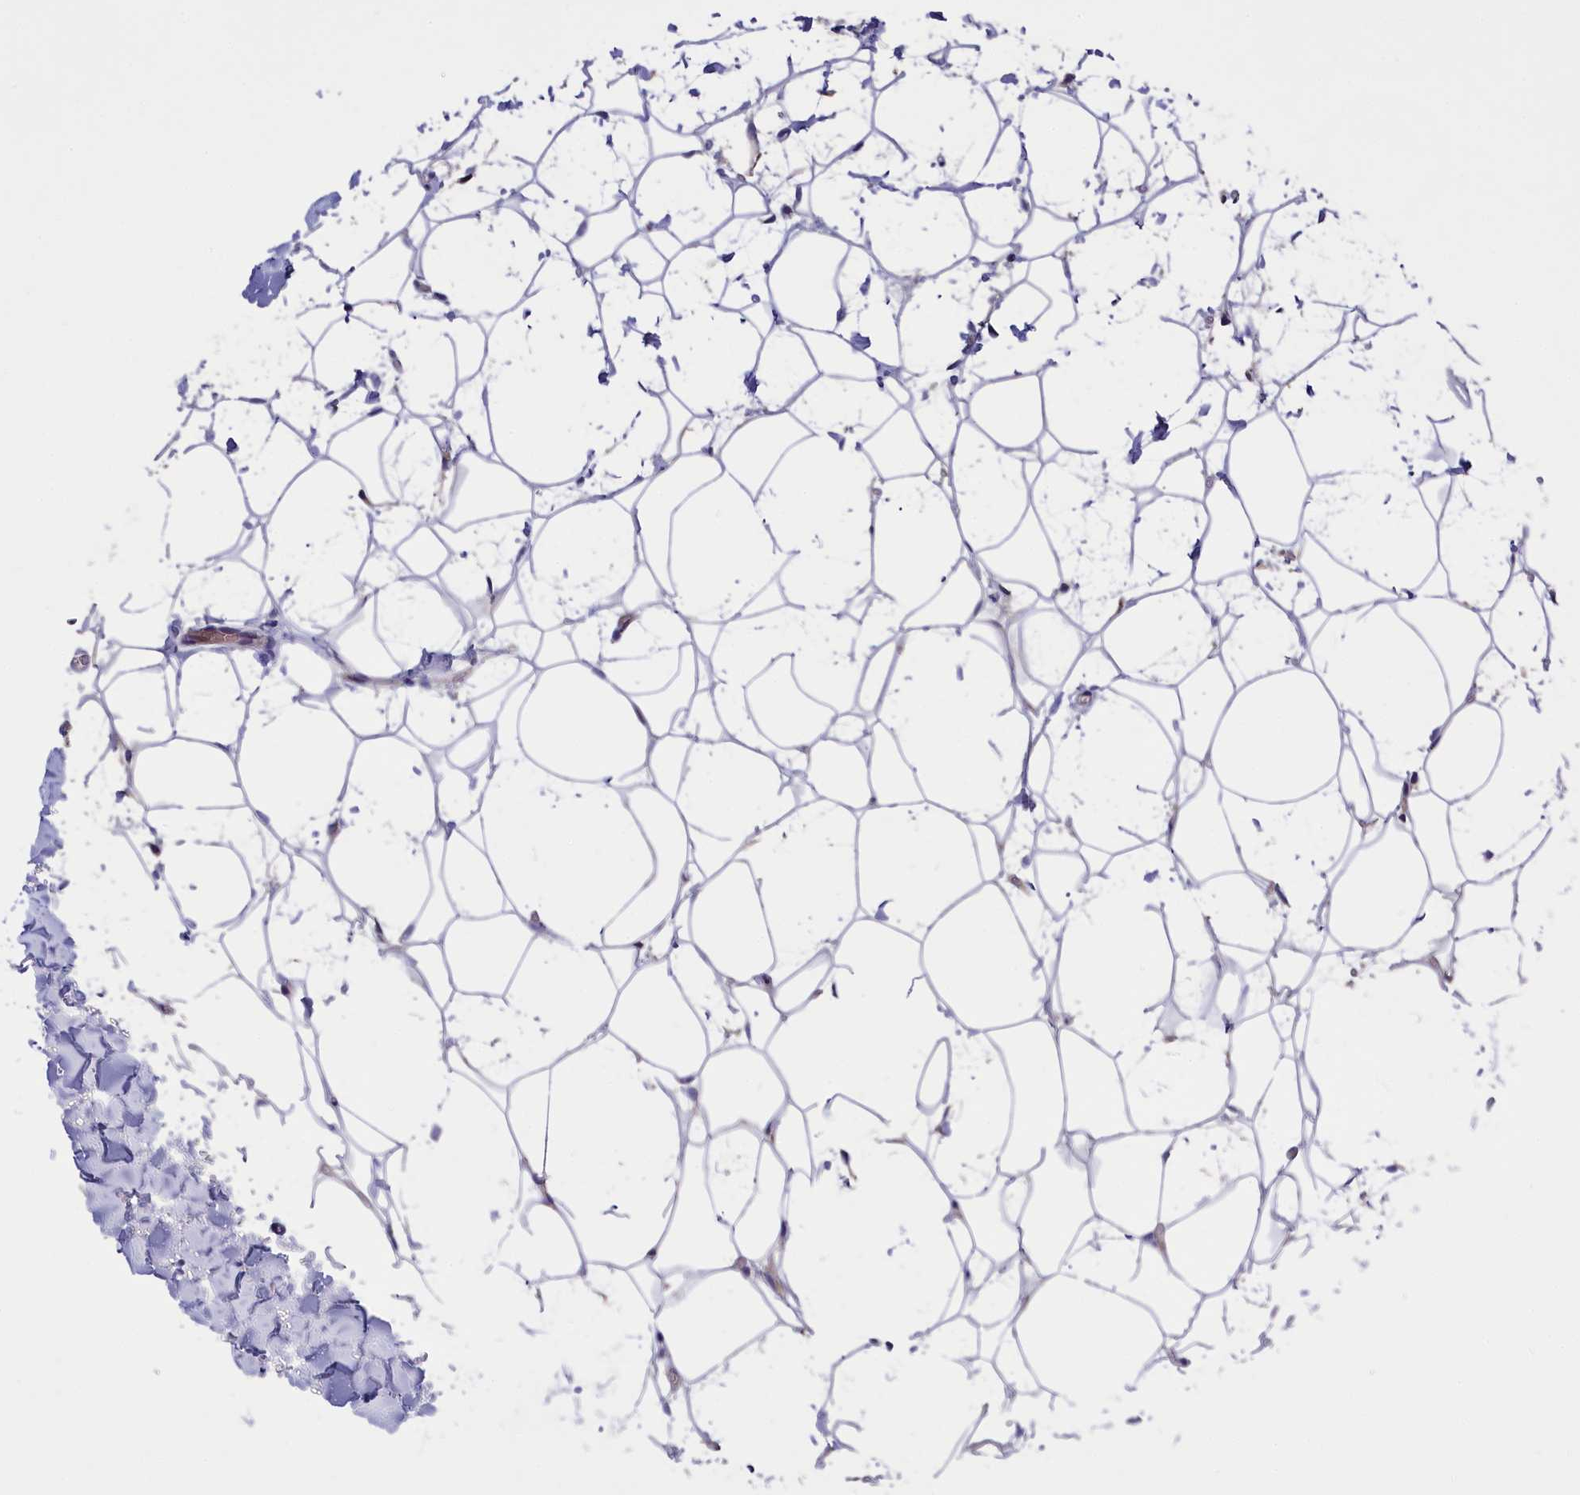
{"staining": {"intensity": "negative", "quantity": "none", "location": "none"}, "tissue": "adipose tissue", "cell_type": "Adipocytes", "image_type": "normal", "snomed": [{"axis": "morphology", "description": "Normal tissue, NOS"}, {"axis": "topography", "description": "Breast"}], "caption": "Immunohistochemistry of benign adipose tissue displays no positivity in adipocytes.", "gene": "ENPP6", "patient": {"sex": "female", "age": 26}}